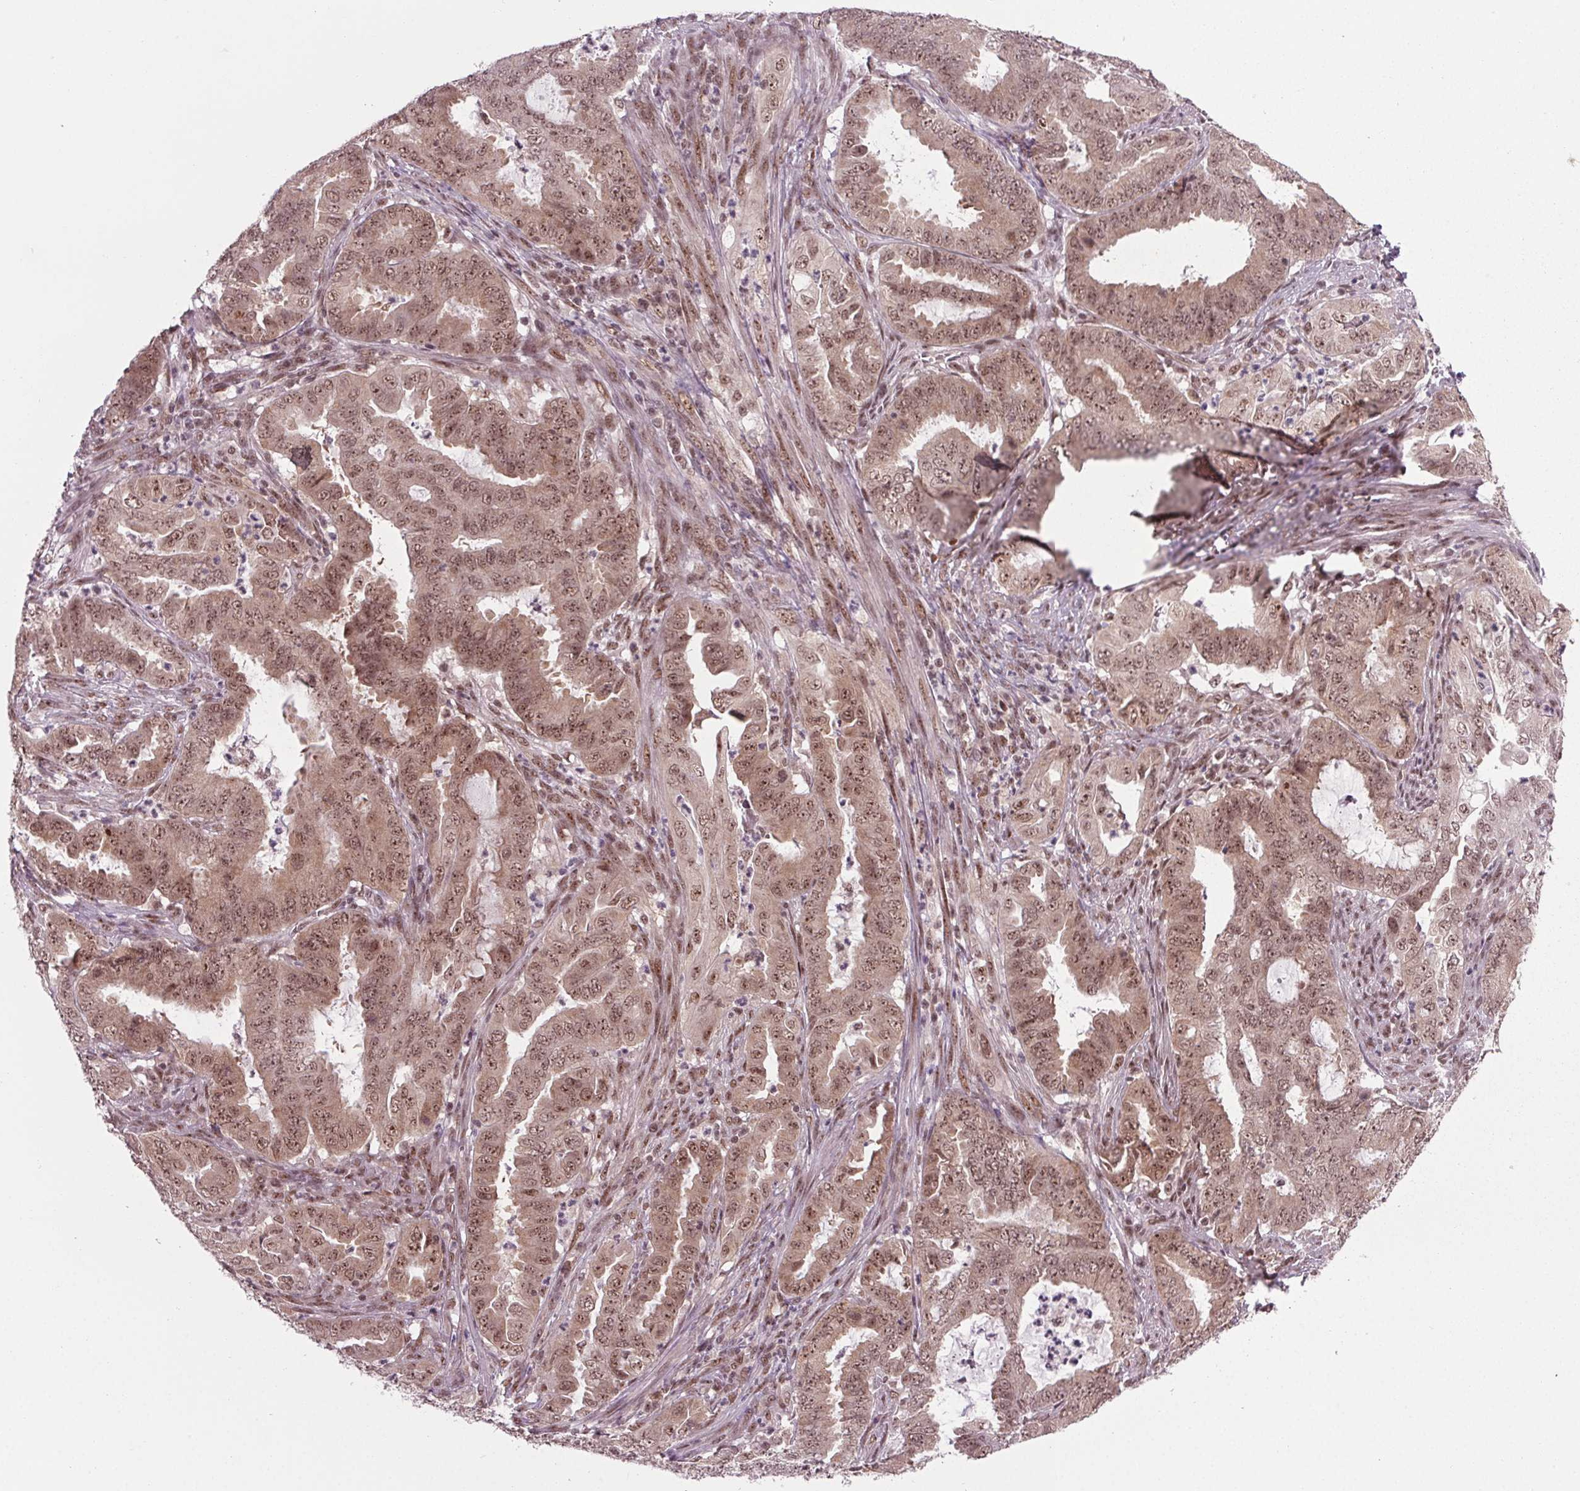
{"staining": {"intensity": "moderate", "quantity": ">75%", "location": "nuclear"}, "tissue": "endometrial cancer", "cell_type": "Tumor cells", "image_type": "cancer", "snomed": [{"axis": "morphology", "description": "Adenocarcinoma, NOS"}, {"axis": "topography", "description": "Endometrium"}], "caption": "Endometrial cancer (adenocarcinoma) stained for a protein shows moderate nuclear positivity in tumor cells.", "gene": "DDX41", "patient": {"sex": "female", "age": 51}}